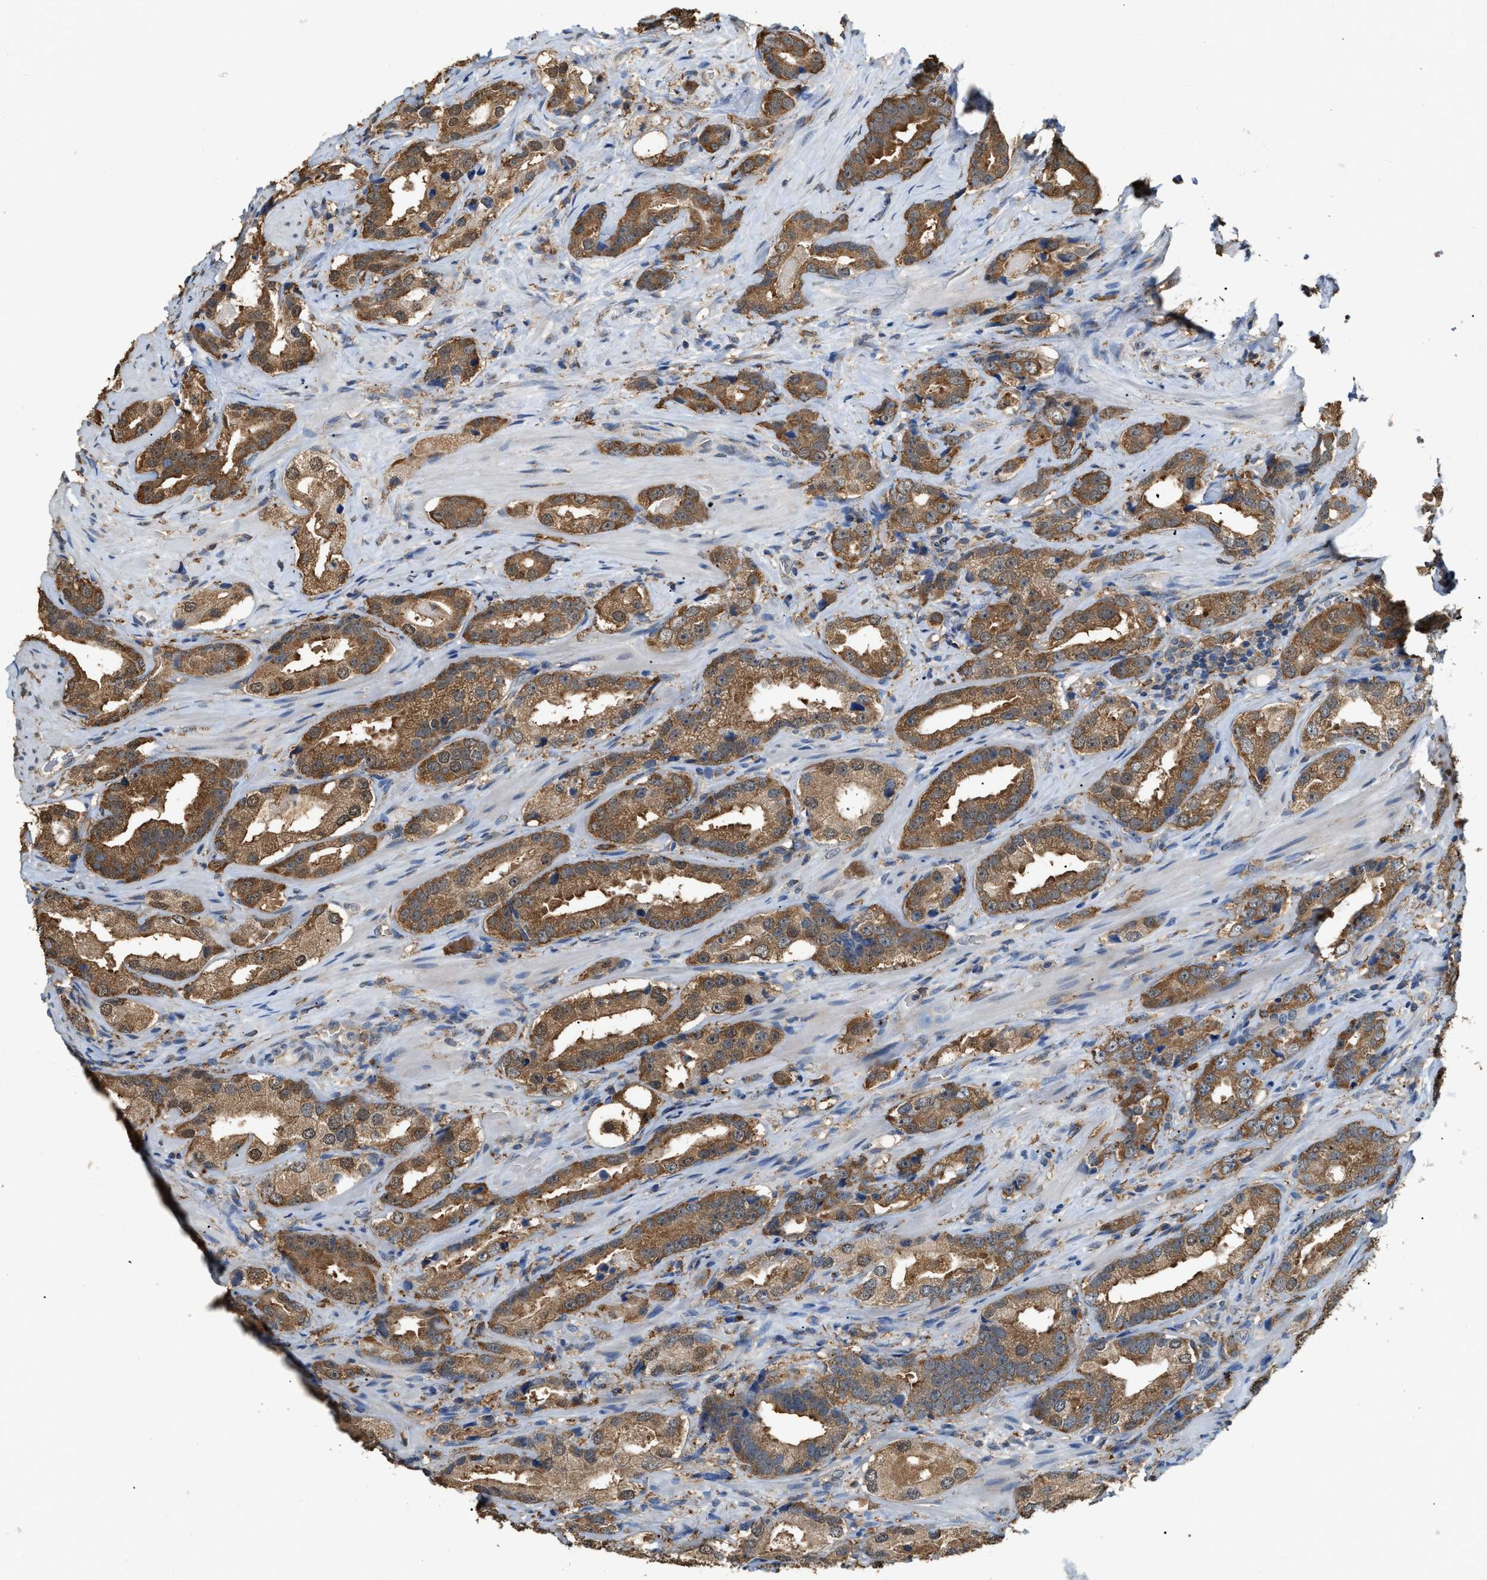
{"staining": {"intensity": "moderate", "quantity": ">75%", "location": "cytoplasmic/membranous"}, "tissue": "prostate cancer", "cell_type": "Tumor cells", "image_type": "cancer", "snomed": [{"axis": "morphology", "description": "Adenocarcinoma, High grade"}, {"axis": "topography", "description": "Prostate"}], "caption": "IHC histopathology image of human prostate cancer stained for a protein (brown), which exhibits medium levels of moderate cytoplasmic/membranous positivity in approximately >75% of tumor cells.", "gene": "GCN1", "patient": {"sex": "male", "age": 63}}